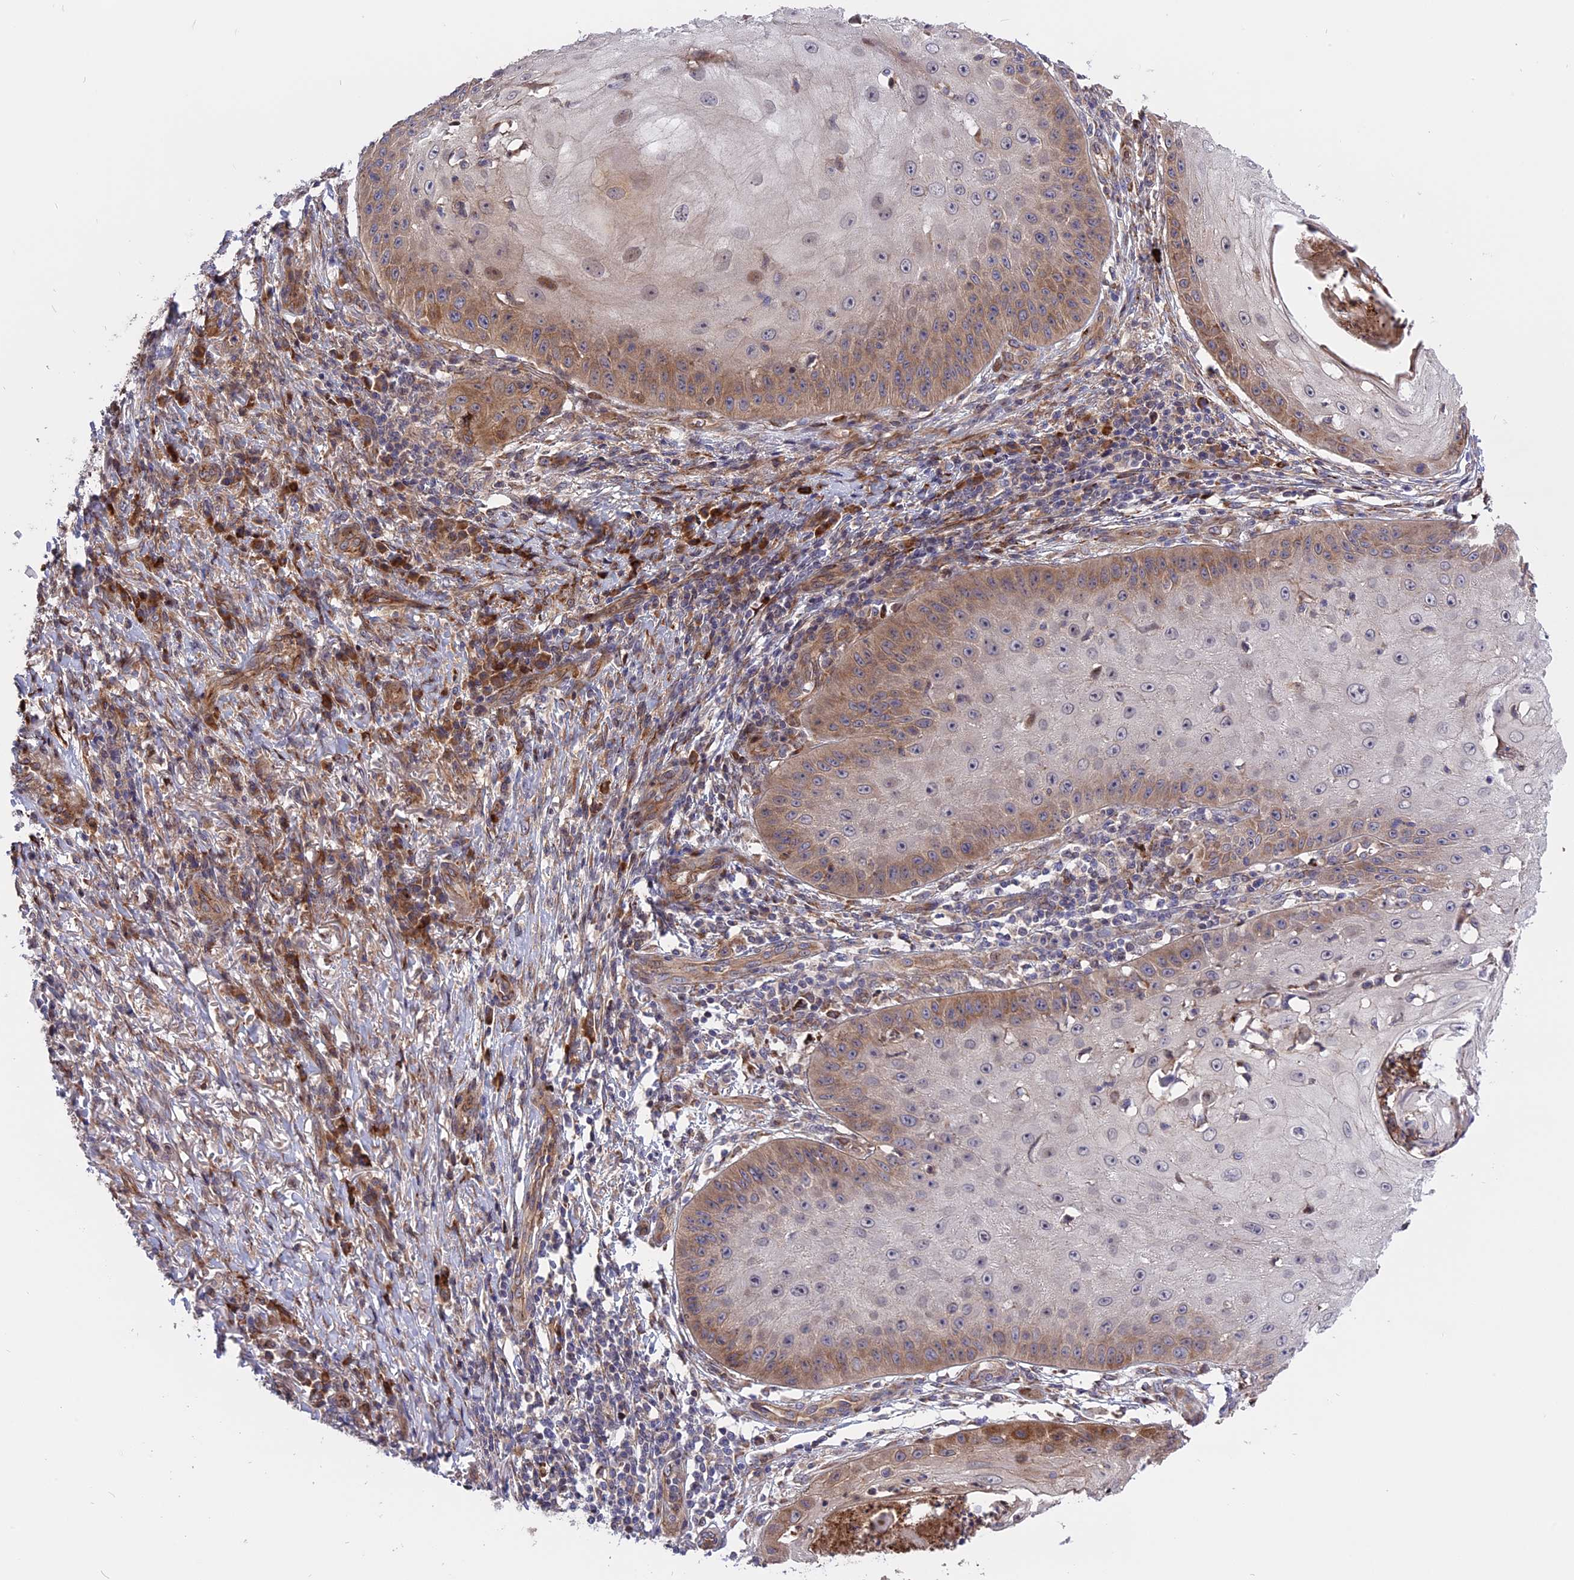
{"staining": {"intensity": "moderate", "quantity": "25%-75%", "location": "cytoplasmic/membranous"}, "tissue": "skin cancer", "cell_type": "Tumor cells", "image_type": "cancer", "snomed": [{"axis": "morphology", "description": "Squamous cell carcinoma, NOS"}, {"axis": "topography", "description": "Skin"}], "caption": "Immunohistochemical staining of human skin squamous cell carcinoma reveals moderate cytoplasmic/membranous protein expression in about 25%-75% of tumor cells.", "gene": "DDX60L", "patient": {"sex": "male", "age": 70}}